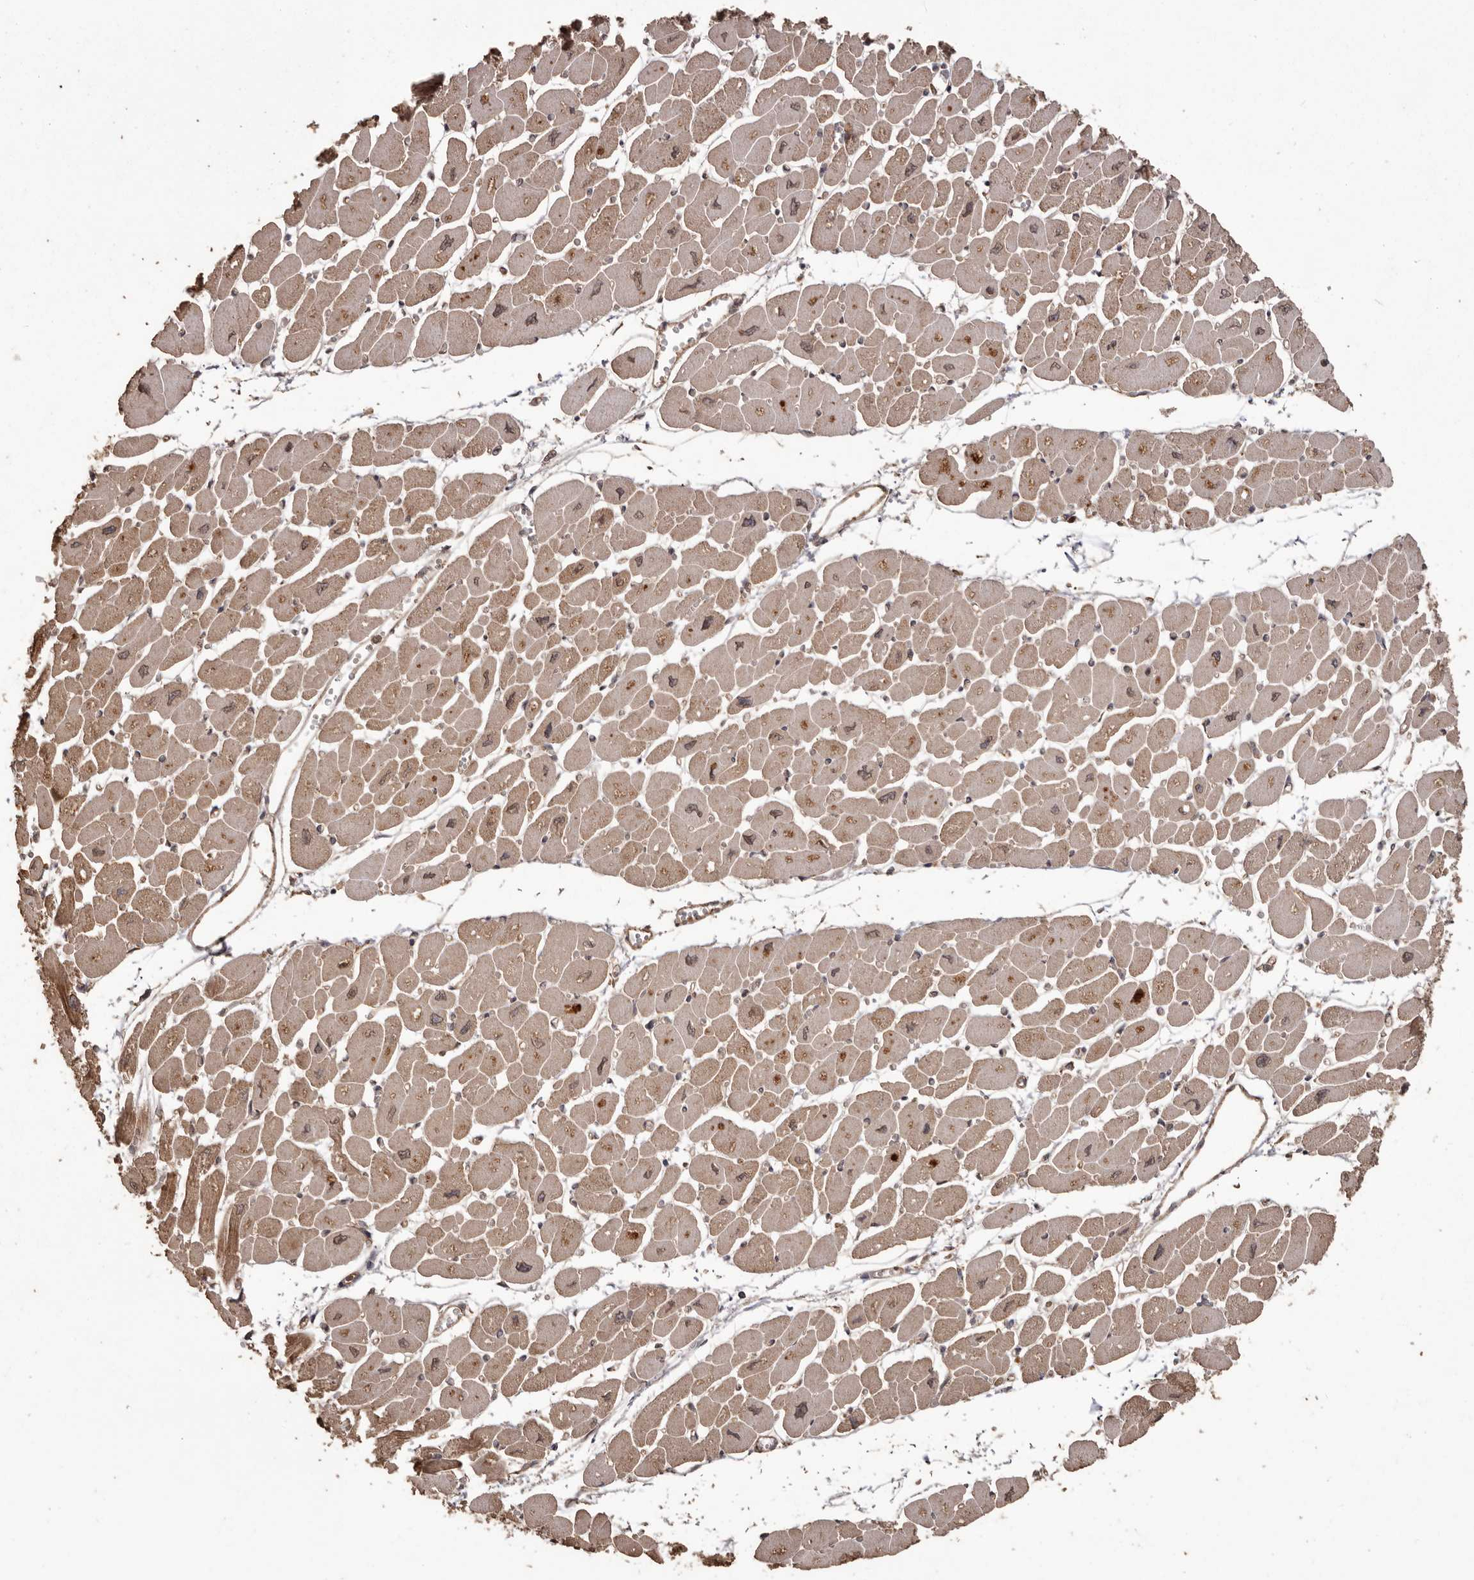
{"staining": {"intensity": "moderate", "quantity": "25%-75%", "location": "cytoplasmic/membranous"}, "tissue": "heart muscle", "cell_type": "Cardiomyocytes", "image_type": "normal", "snomed": [{"axis": "morphology", "description": "Normal tissue, NOS"}, {"axis": "topography", "description": "Heart"}], "caption": "Protein analysis of benign heart muscle reveals moderate cytoplasmic/membranous positivity in about 25%-75% of cardiomyocytes.", "gene": "NUP43", "patient": {"sex": "female", "age": 54}}